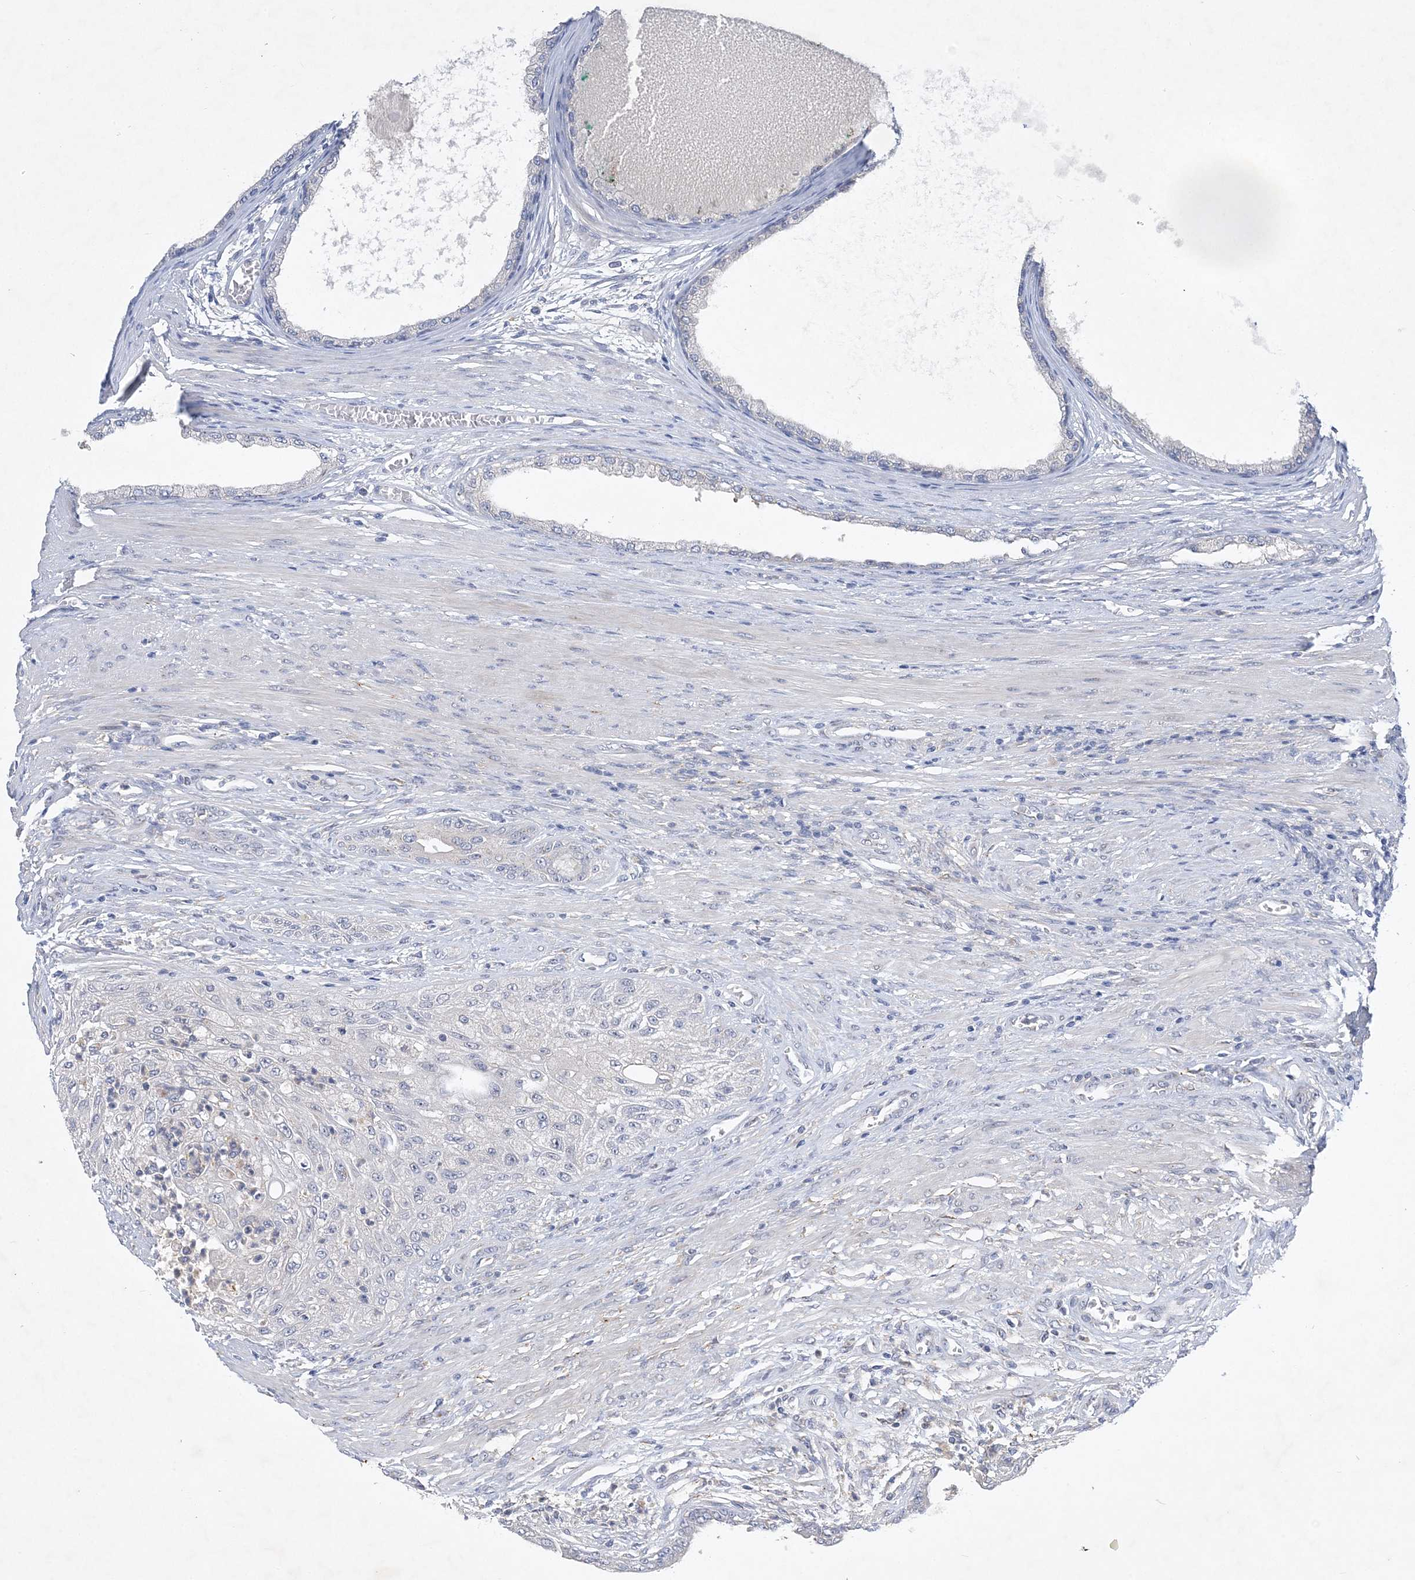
{"staining": {"intensity": "negative", "quantity": "none", "location": "none"}, "tissue": "prostate cancer", "cell_type": "Tumor cells", "image_type": "cancer", "snomed": [{"axis": "morphology", "description": "Normal tissue, NOS"}, {"axis": "morphology", "description": "Adenocarcinoma, Low grade"}, {"axis": "topography", "description": "Prostate"}, {"axis": "topography", "description": "Peripheral nerve tissue"}], "caption": "DAB immunohistochemical staining of human prostate cancer displays no significant expression in tumor cells.", "gene": "ANKRD35", "patient": {"sex": "male", "age": 71}}